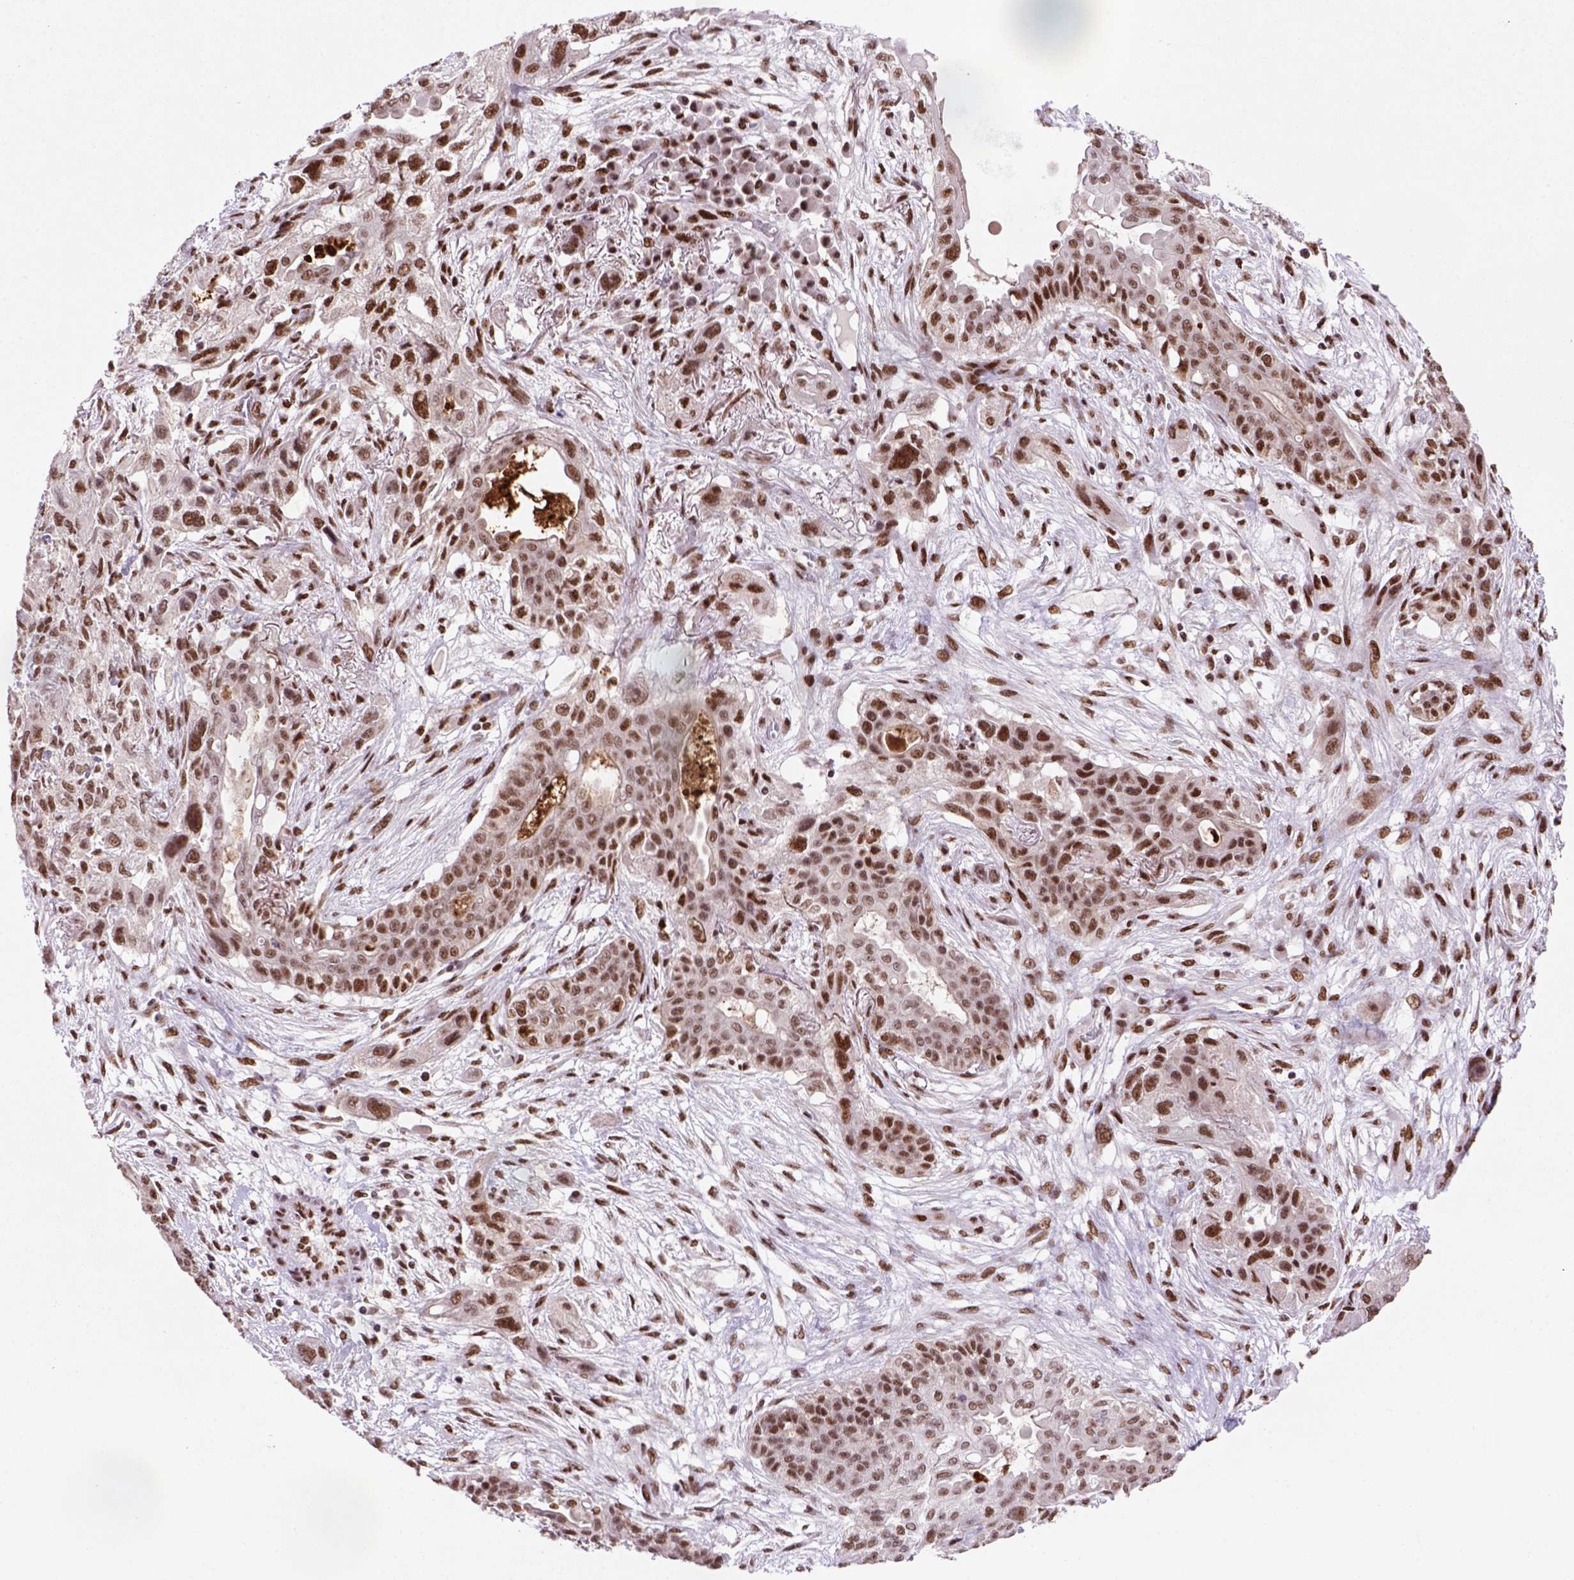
{"staining": {"intensity": "moderate", "quantity": ">75%", "location": "nuclear"}, "tissue": "lung cancer", "cell_type": "Tumor cells", "image_type": "cancer", "snomed": [{"axis": "morphology", "description": "Squamous cell carcinoma, NOS"}, {"axis": "topography", "description": "Lung"}], "caption": "A medium amount of moderate nuclear expression is appreciated in about >75% of tumor cells in squamous cell carcinoma (lung) tissue.", "gene": "NSMCE2", "patient": {"sex": "female", "age": 70}}